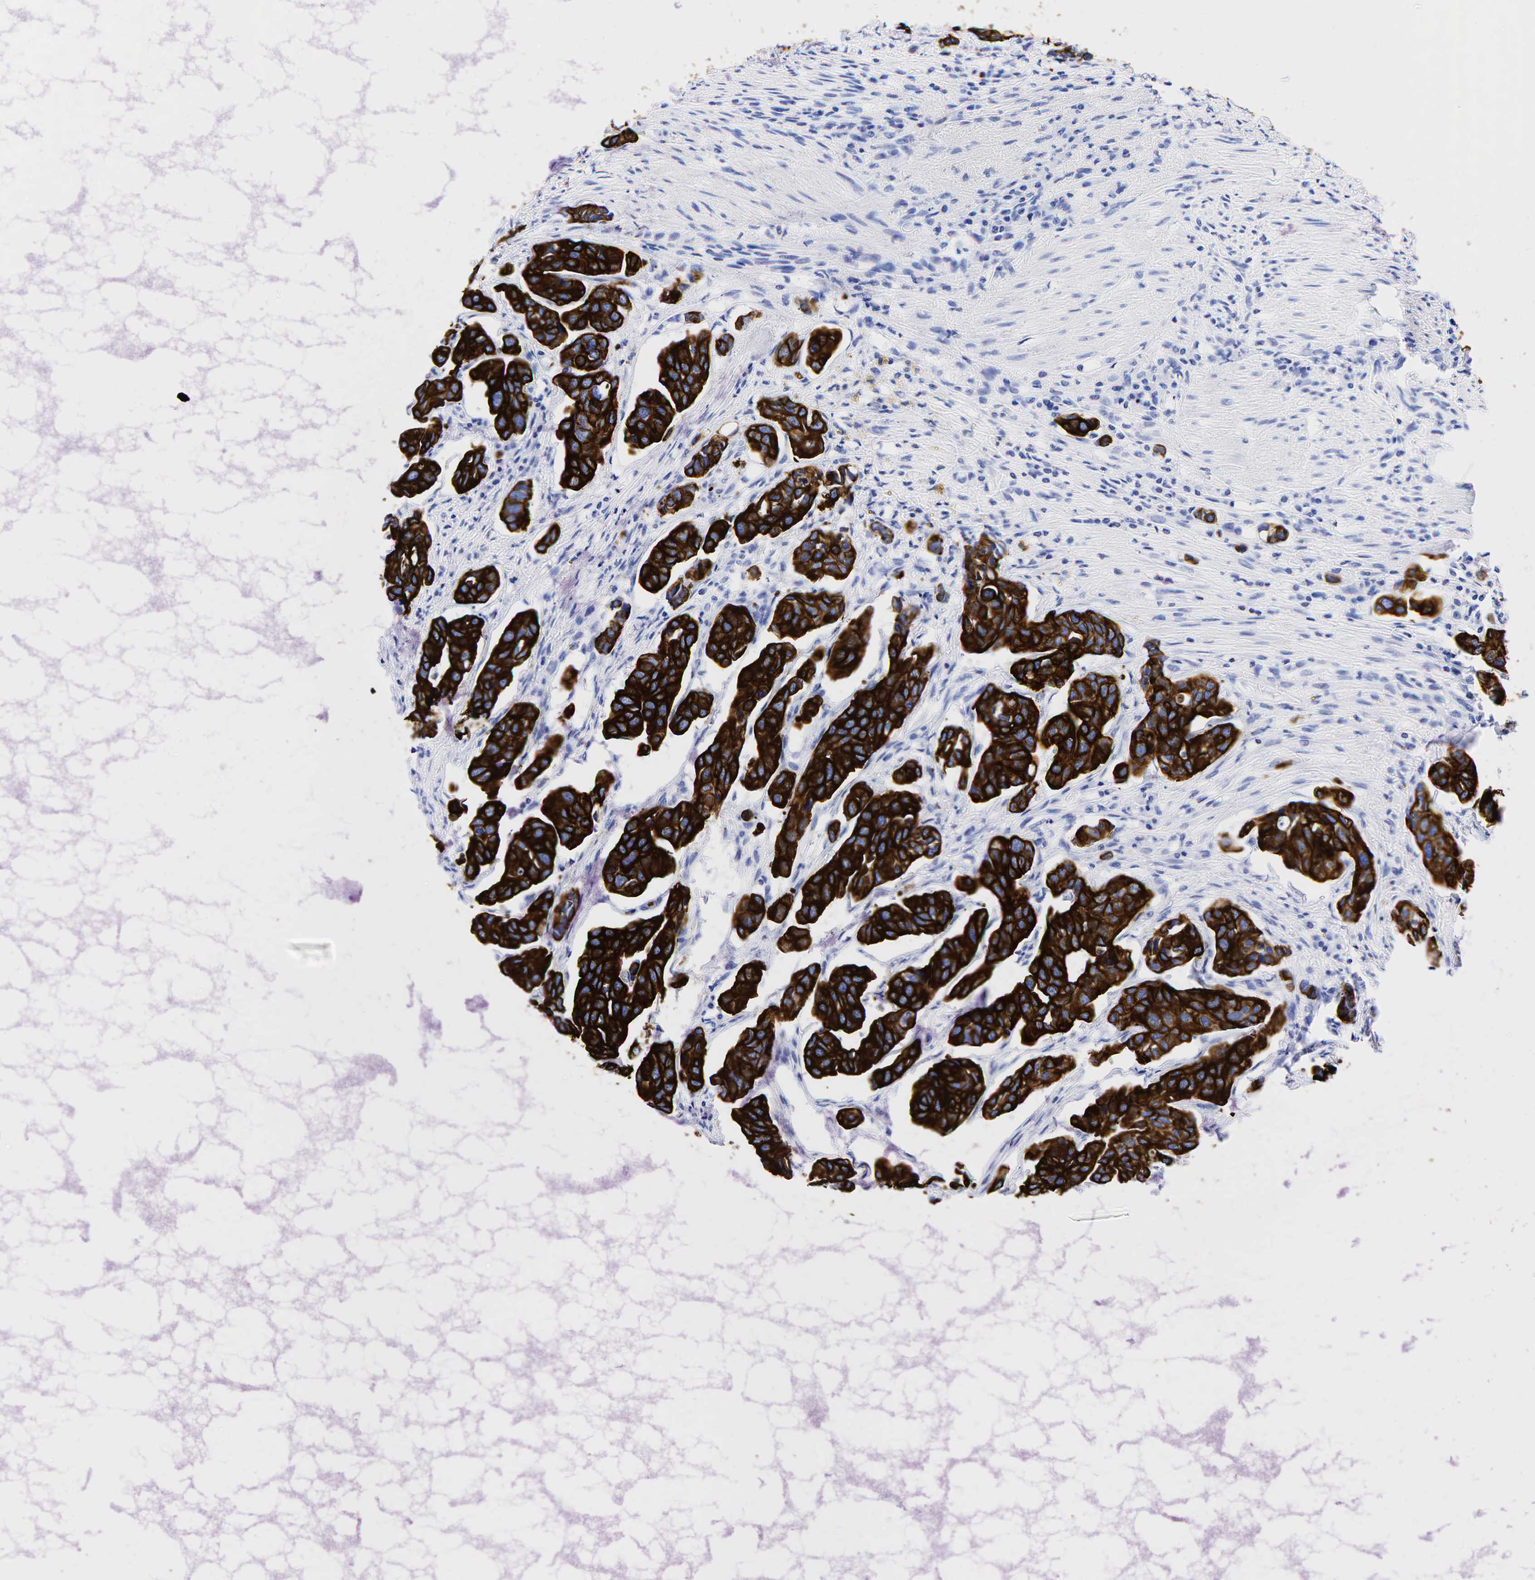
{"staining": {"intensity": "strong", "quantity": ">75%", "location": "none"}, "tissue": "urothelial cancer", "cell_type": "Tumor cells", "image_type": "cancer", "snomed": [{"axis": "morphology", "description": "Adenocarcinoma, NOS"}, {"axis": "topography", "description": "Urinary bladder"}], "caption": "Urothelial cancer stained with IHC exhibits strong None staining in about >75% of tumor cells.", "gene": "KRT19", "patient": {"sex": "male", "age": 61}}